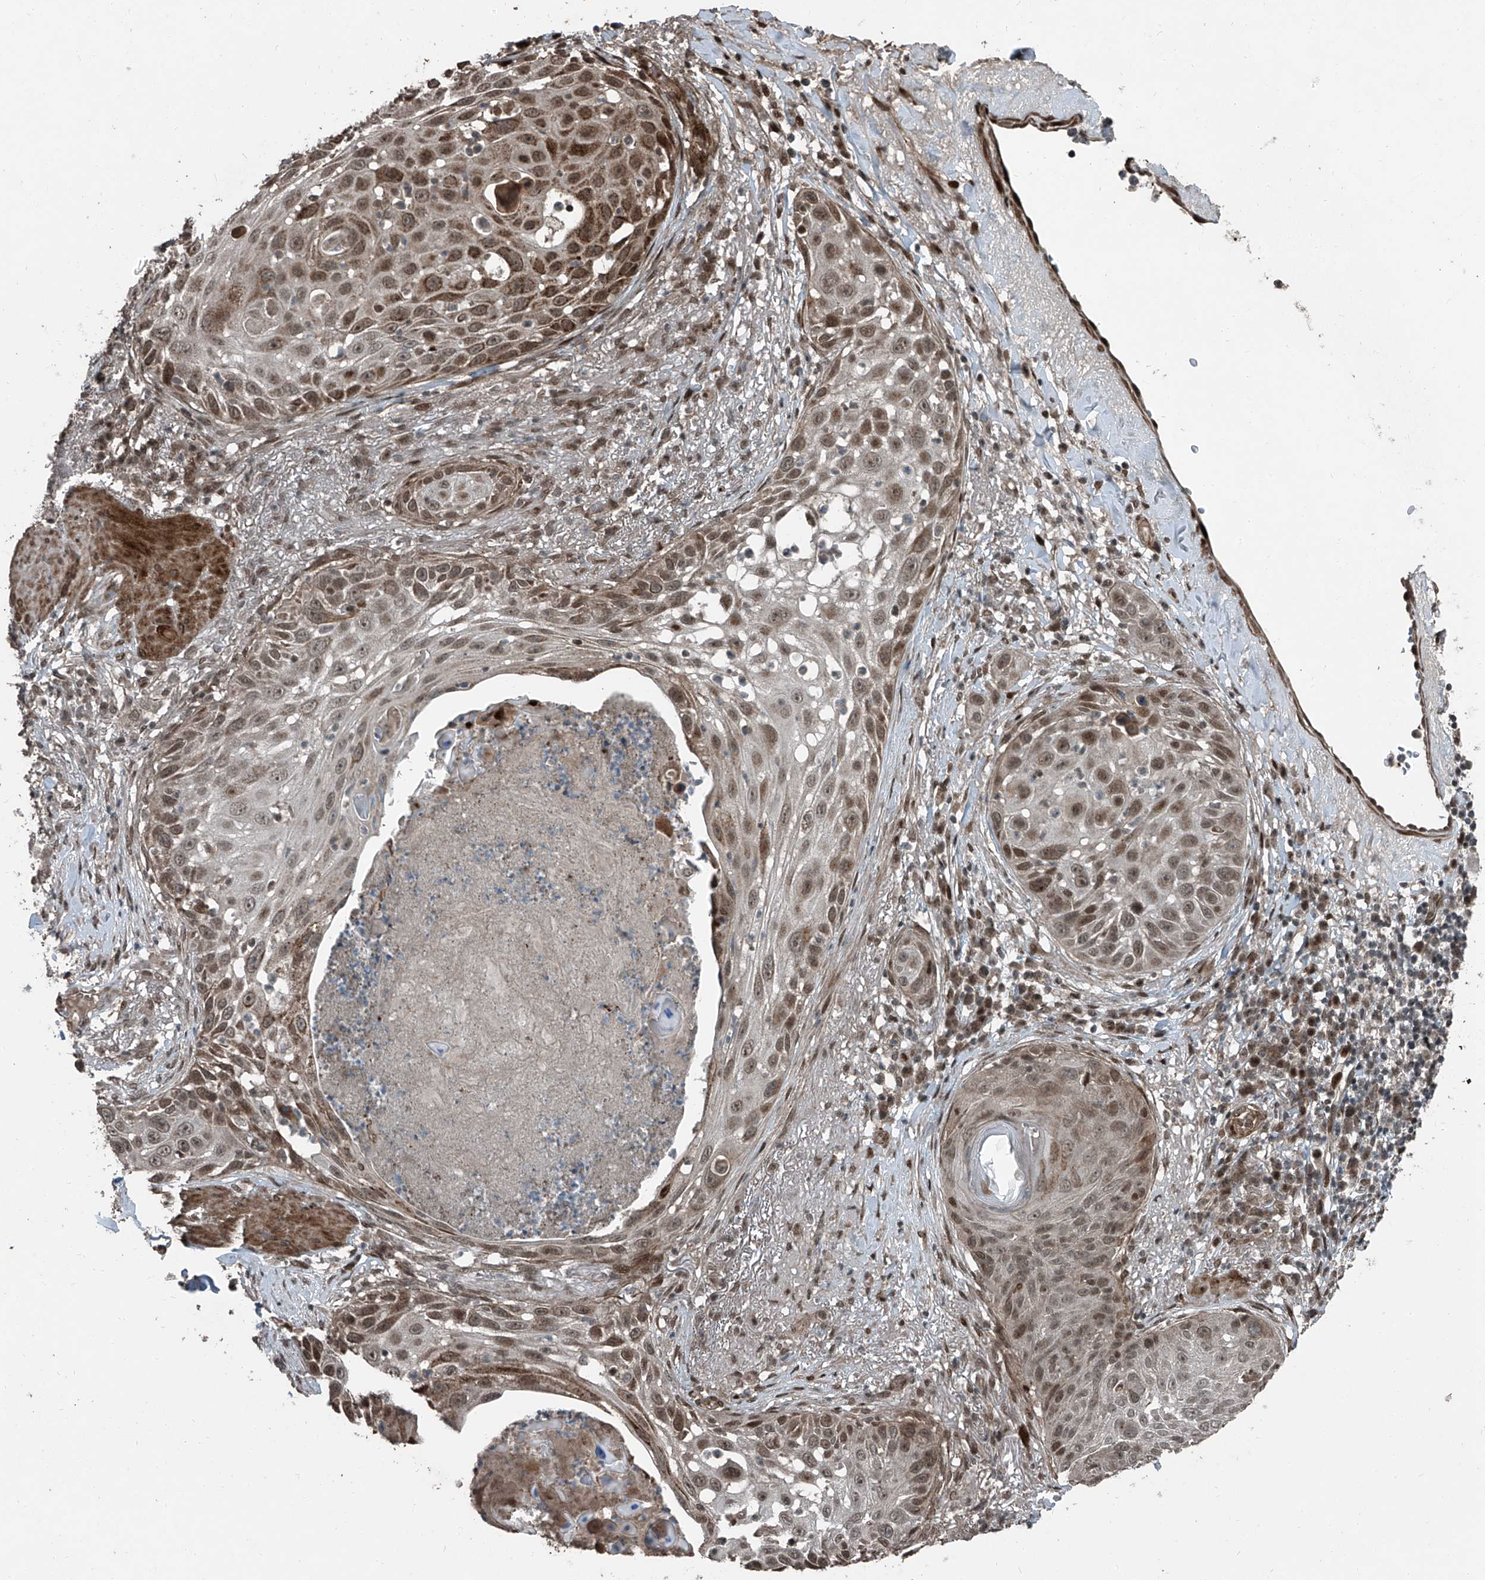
{"staining": {"intensity": "moderate", "quantity": ">75%", "location": "cytoplasmic/membranous,nuclear"}, "tissue": "skin cancer", "cell_type": "Tumor cells", "image_type": "cancer", "snomed": [{"axis": "morphology", "description": "Squamous cell carcinoma, NOS"}, {"axis": "topography", "description": "Skin"}], "caption": "Immunohistochemistry (IHC) image of squamous cell carcinoma (skin) stained for a protein (brown), which displays medium levels of moderate cytoplasmic/membranous and nuclear positivity in approximately >75% of tumor cells.", "gene": "ZNF570", "patient": {"sex": "female", "age": 44}}